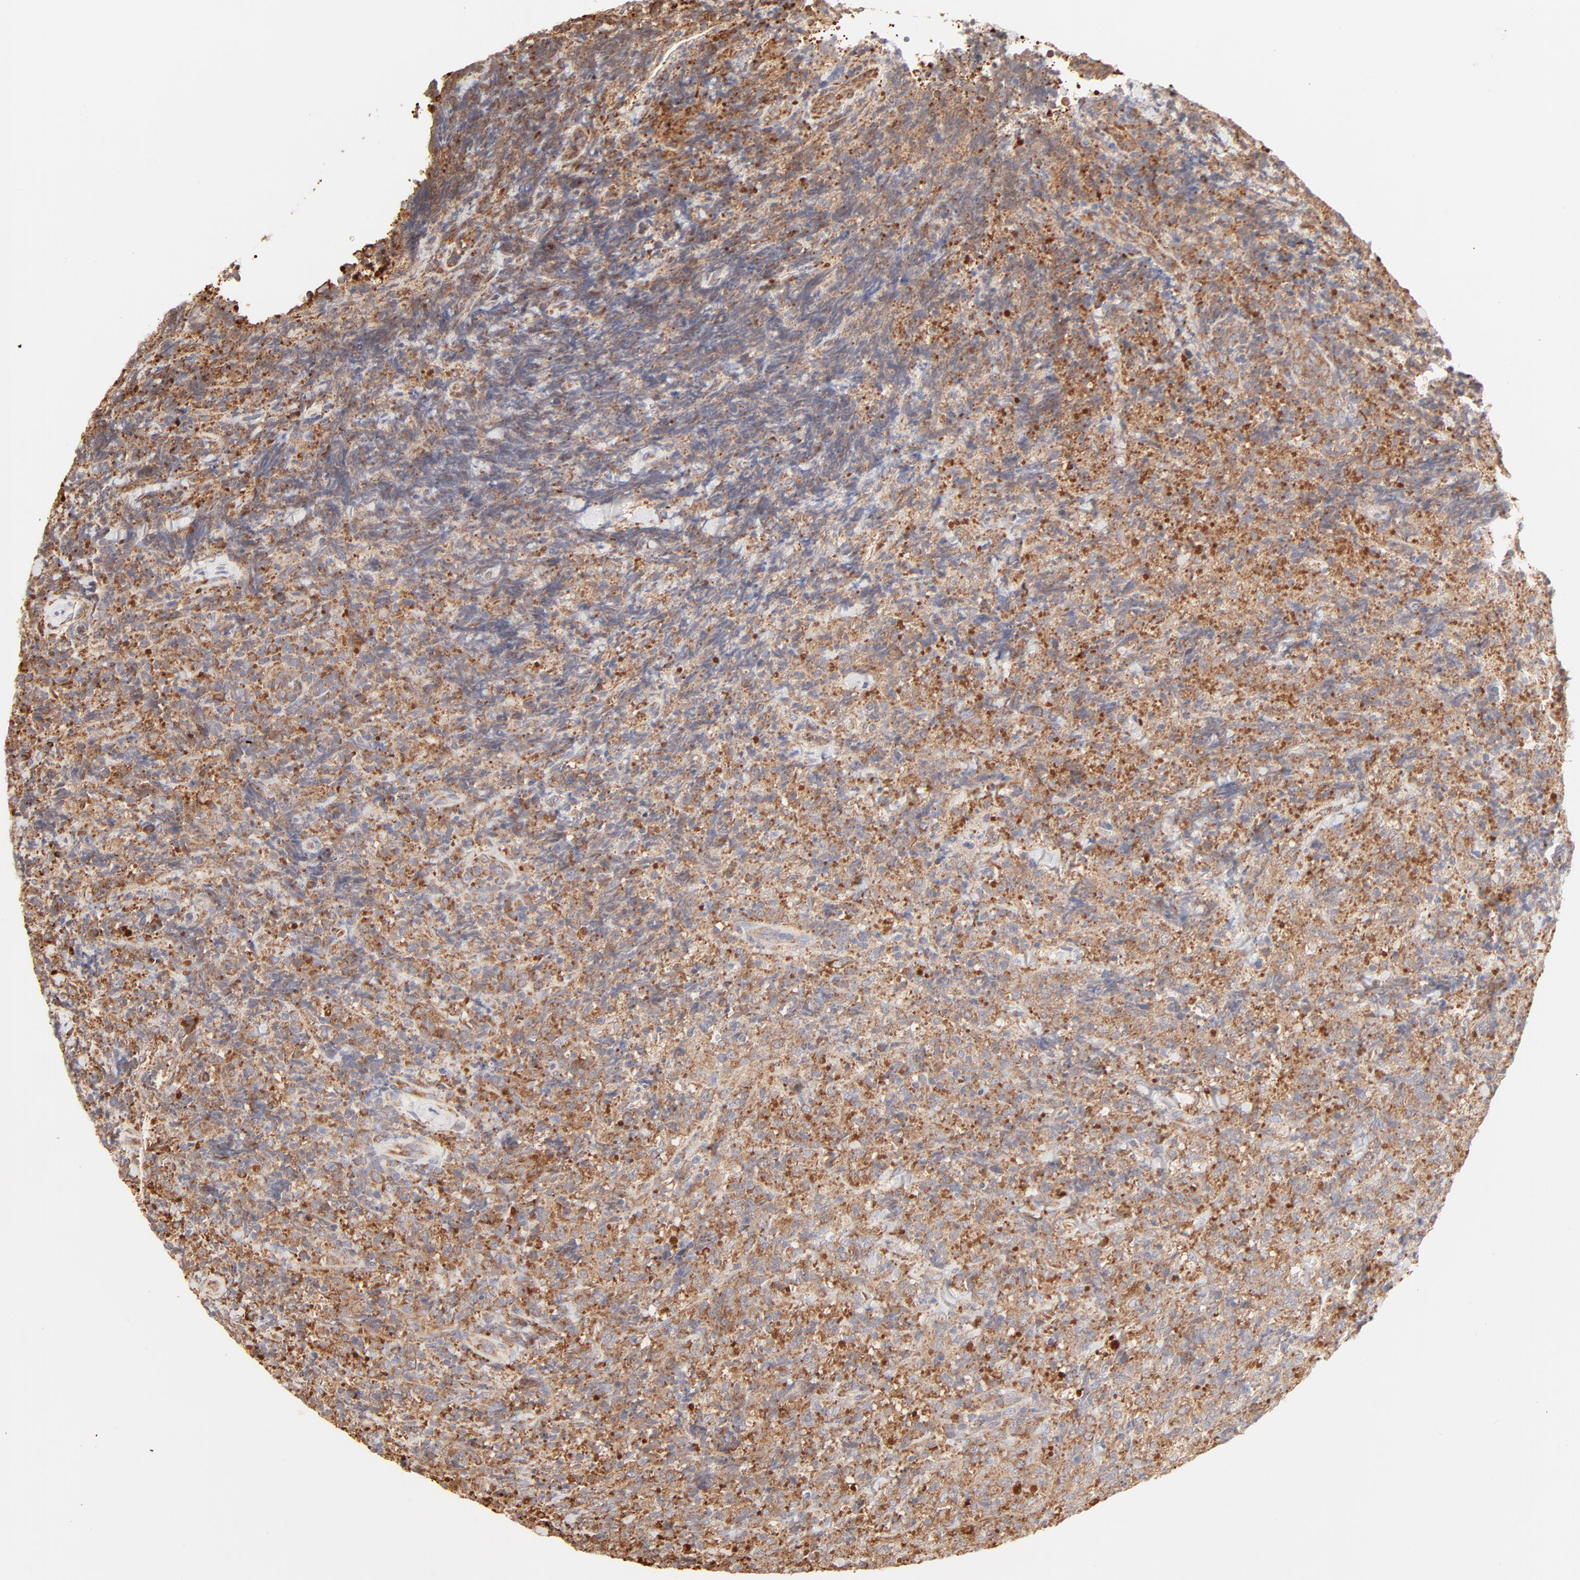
{"staining": {"intensity": "moderate", "quantity": ">75%", "location": "cytoplasmic/membranous"}, "tissue": "lymphoma", "cell_type": "Tumor cells", "image_type": "cancer", "snomed": [{"axis": "morphology", "description": "Malignant lymphoma, non-Hodgkin's type, High grade"}, {"axis": "topography", "description": "Tonsil"}], "caption": "Immunohistochemistry (IHC) (DAB (3,3'-diaminobenzidine)) staining of human malignant lymphoma, non-Hodgkin's type (high-grade) exhibits moderate cytoplasmic/membranous protein staining in about >75% of tumor cells.", "gene": "RPS20", "patient": {"sex": "female", "age": 36}}